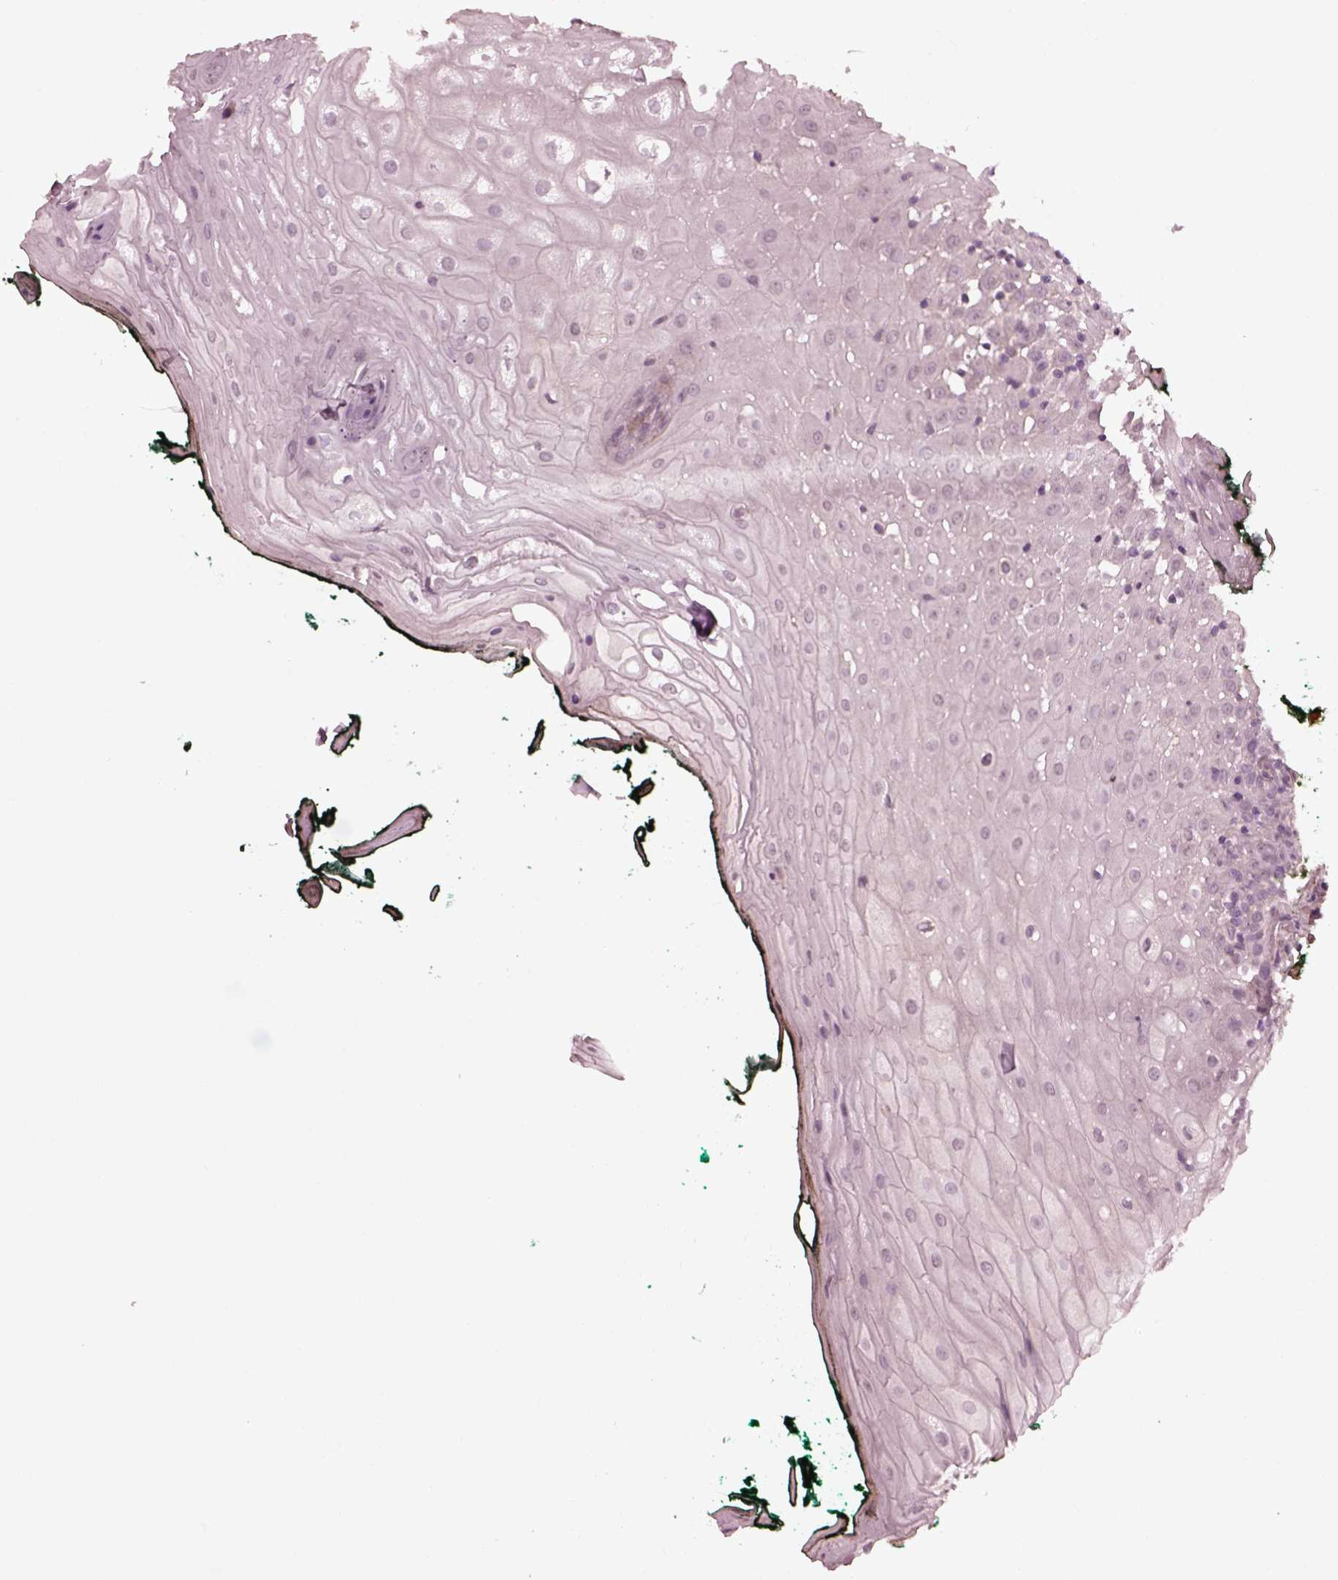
{"staining": {"intensity": "negative", "quantity": "none", "location": "none"}, "tissue": "oral mucosa", "cell_type": "Squamous epithelial cells", "image_type": "normal", "snomed": [{"axis": "morphology", "description": "Normal tissue, NOS"}, {"axis": "topography", "description": "Oral tissue"}, {"axis": "topography", "description": "Head-Neck"}], "caption": "Immunohistochemical staining of benign oral mucosa exhibits no significant expression in squamous epithelial cells. Brightfield microscopy of IHC stained with DAB (3,3'-diaminobenzidine) (brown) and hematoxylin (blue), captured at high magnification.", "gene": "EFEMP1", "patient": {"sex": "female", "age": 68}}